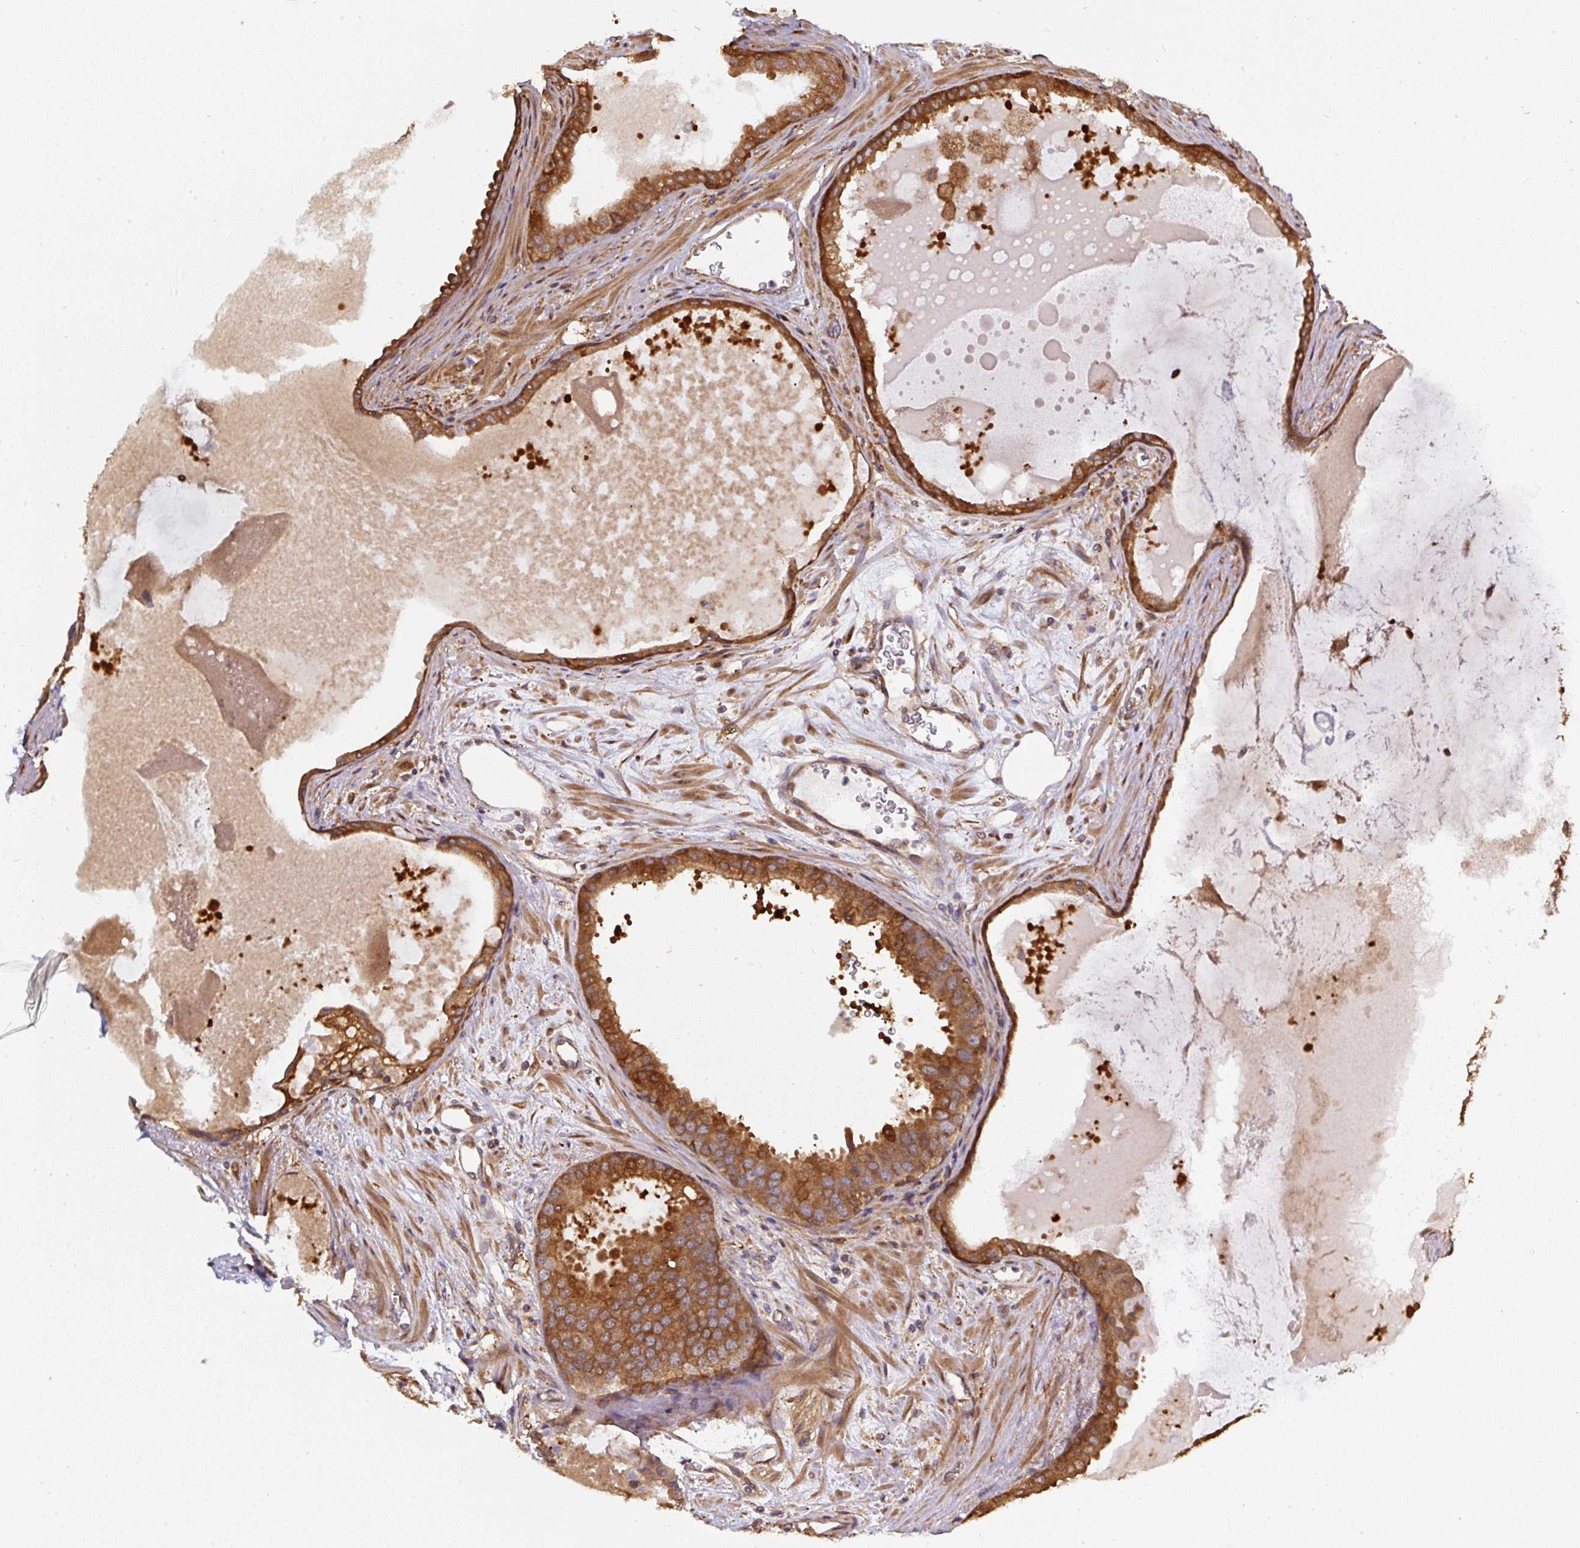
{"staining": {"intensity": "strong", "quantity": ">75%", "location": "cytoplasmic/membranous"}, "tissue": "prostate cancer", "cell_type": "Tumor cells", "image_type": "cancer", "snomed": [{"axis": "morphology", "description": "Adenocarcinoma, High grade"}, {"axis": "topography", "description": "Prostate"}], "caption": "This is a photomicrograph of IHC staining of high-grade adenocarcinoma (prostate), which shows strong staining in the cytoplasmic/membranous of tumor cells.", "gene": "ST13", "patient": {"sex": "male", "age": 55}}